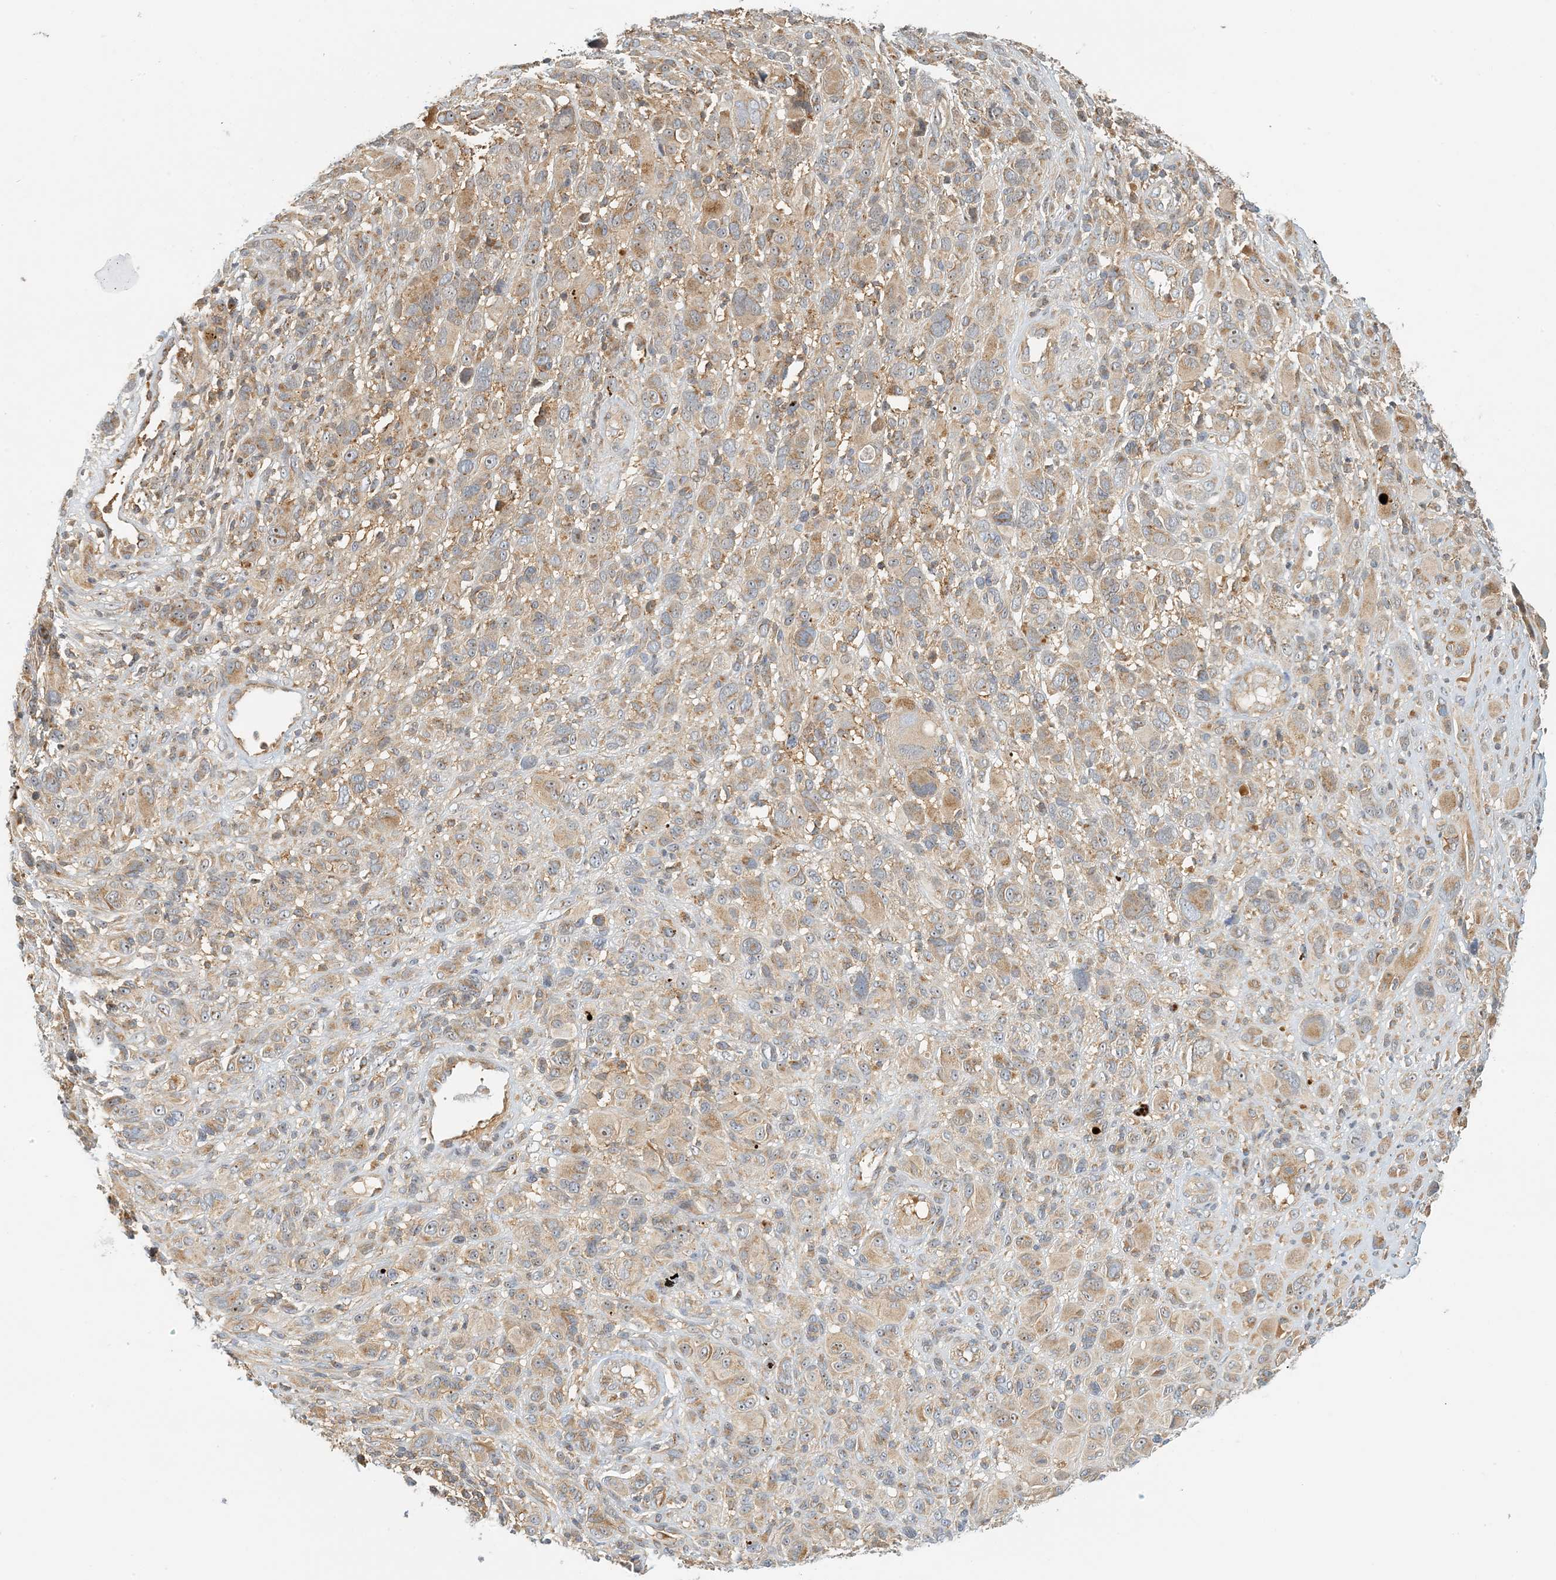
{"staining": {"intensity": "moderate", "quantity": "25%-75%", "location": "cytoplasmic/membranous"}, "tissue": "melanoma", "cell_type": "Tumor cells", "image_type": "cancer", "snomed": [{"axis": "morphology", "description": "Malignant melanoma, NOS"}, {"axis": "topography", "description": "Skin of trunk"}], "caption": "The immunohistochemical stain highlights moderate cytoplasmic/membranous positivity in tumor cells of malignant melanoma tissue.", "gene": "COLEC11", "patient": {"sex": "male", "age": 71}}